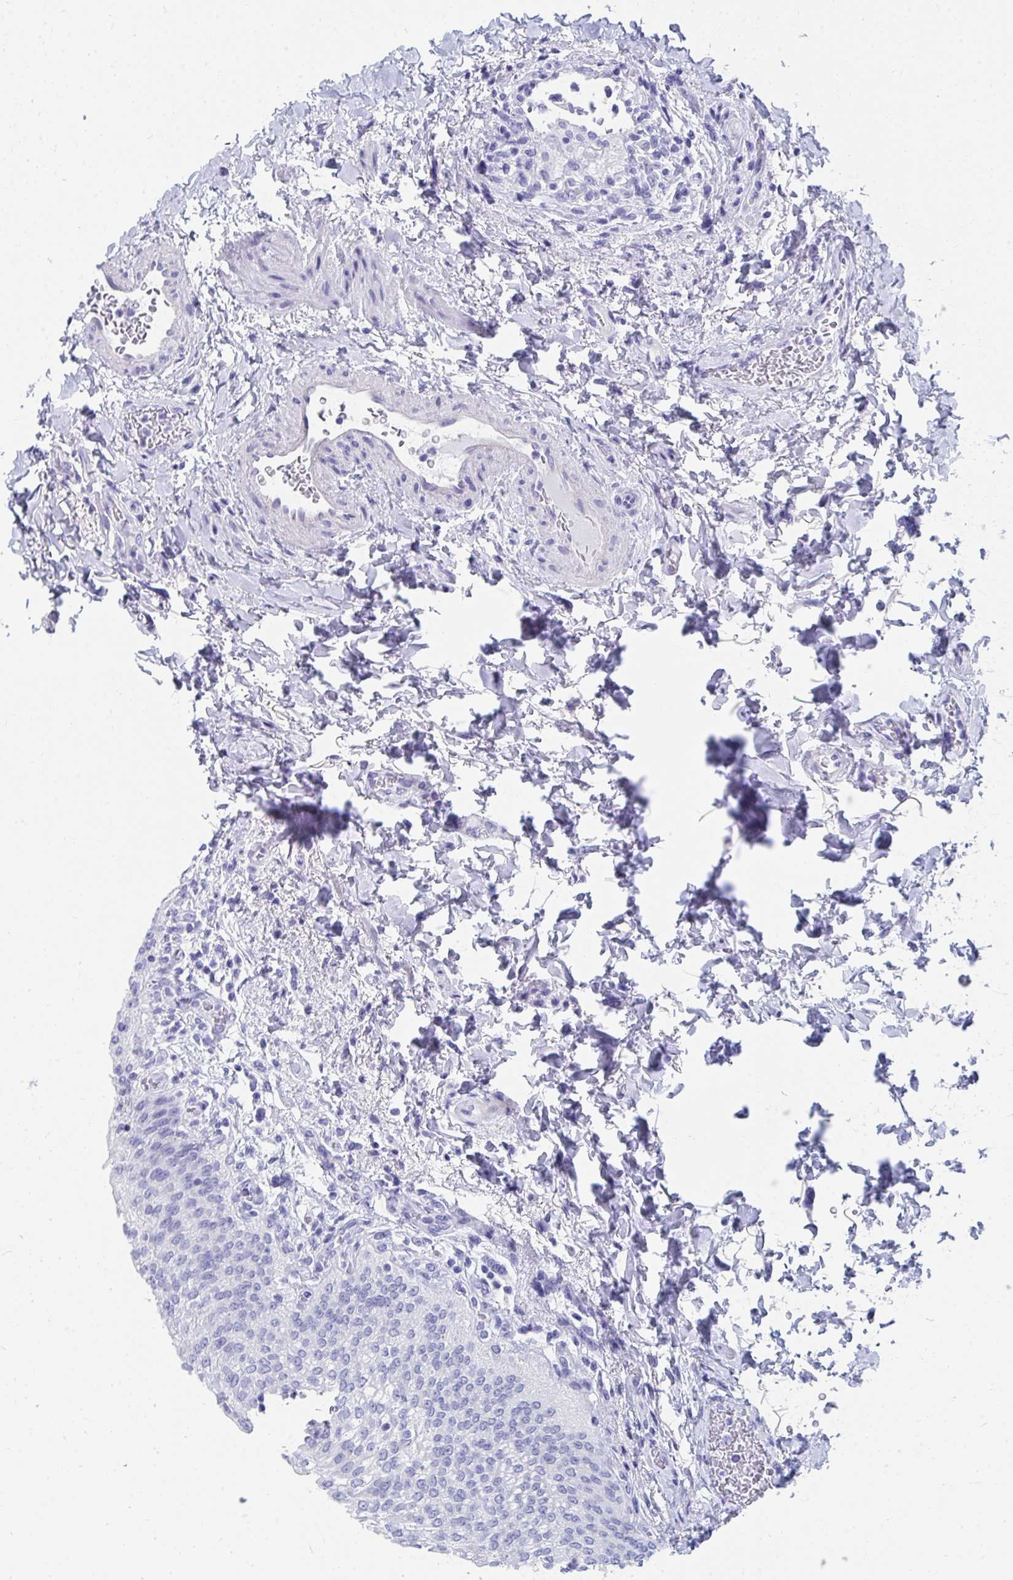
{"staining": {"intensity": "negative", "quantity": "none", "location": "none"}, "tissue": "urinary bladder", "cell_type": "Urothelial cells", "image_type": "normal", "snomed": [{"axis": "morphology", "description": "Normal tissue, NOS"}, {"axis": "topography", "description": "Urinary bladder"}, {"axis": "topography", "description": "Peripheral nerve tissue"}], "caption": "An image of human urinary bladder is negative for staining in urothelial cells. (Brightfield microscopy of DAB immunohistochemistry (IHC) at high magnification).", "gene": "HGD", "patient": {"sex": "female", "age": 60}}